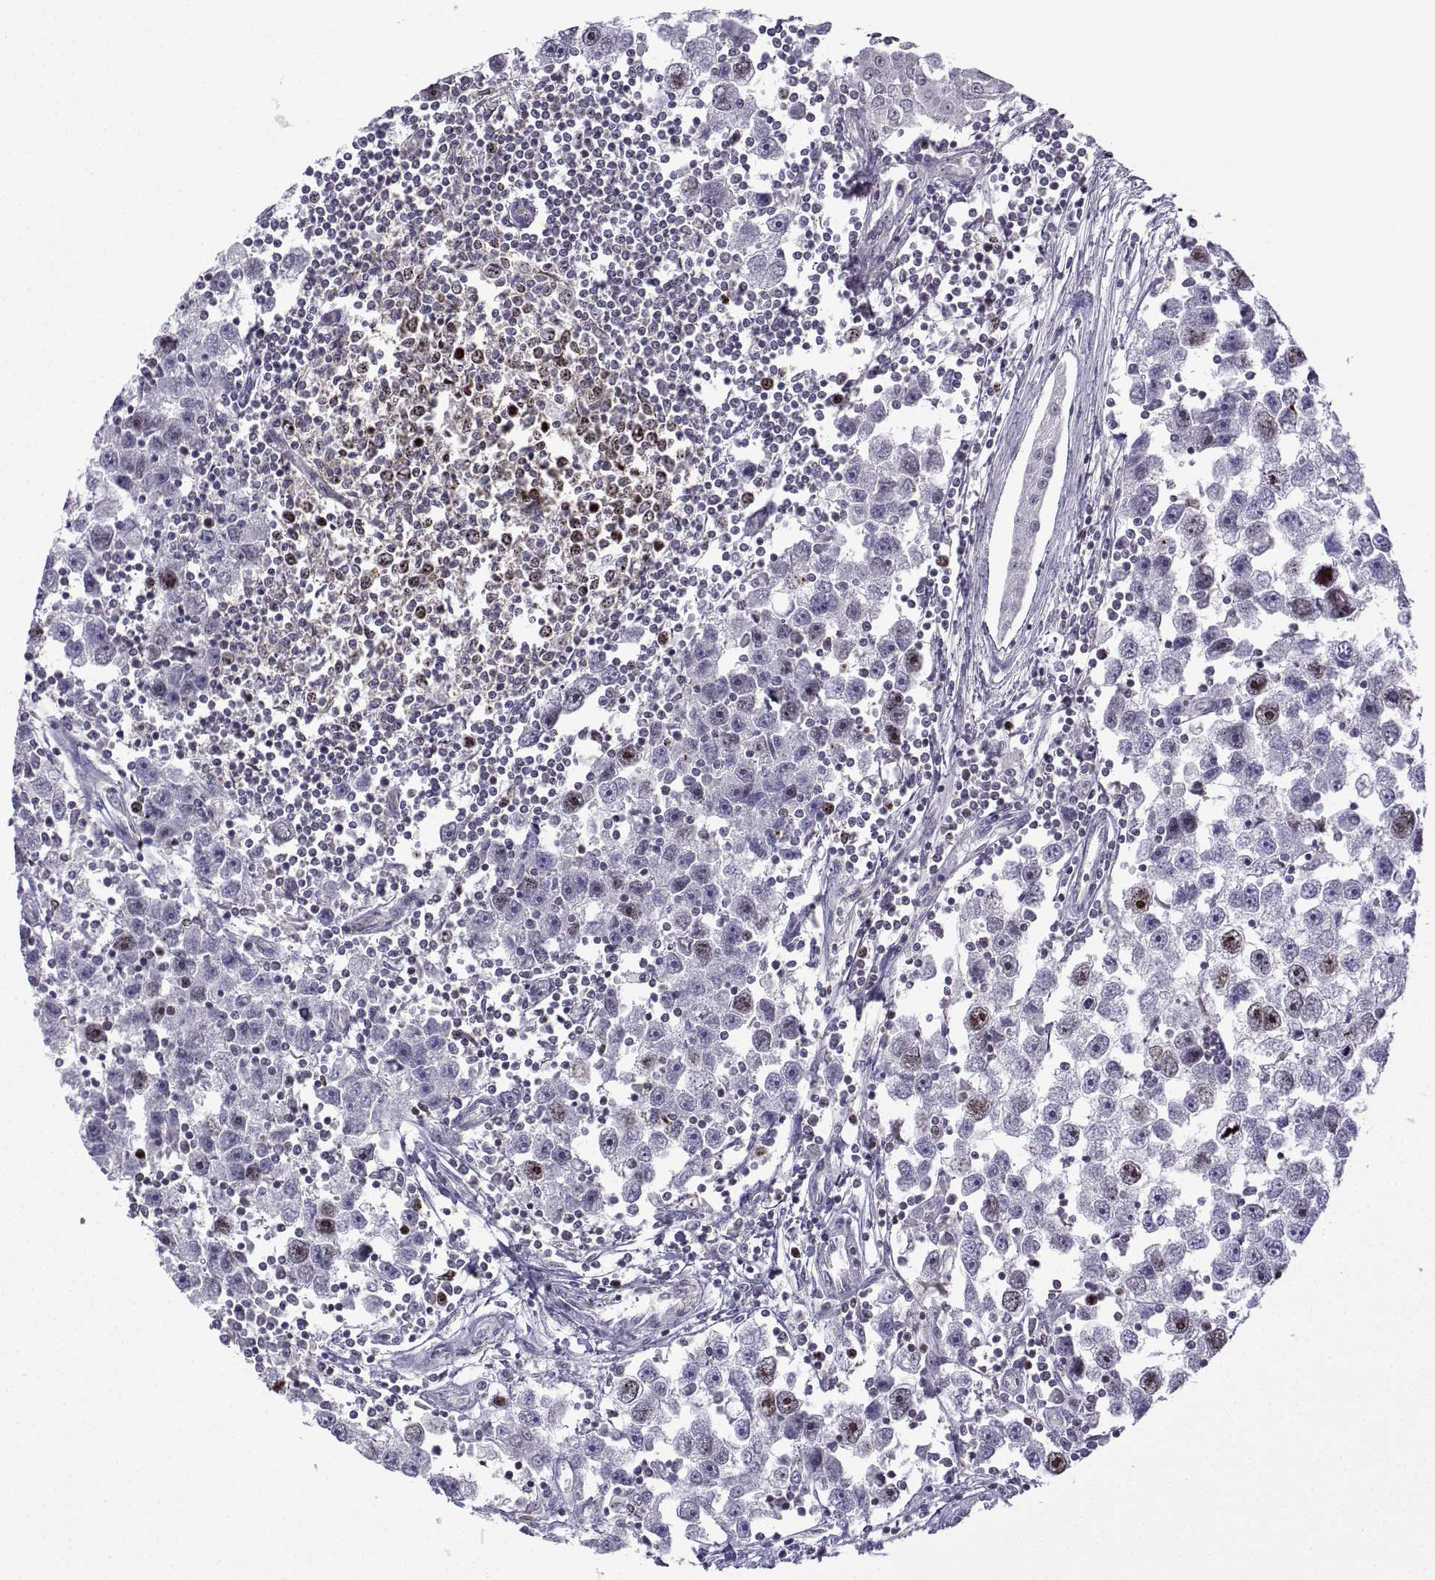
{"staining": {"intensity": "moderate", "quantity": "<25%", "location": "nuclear"}, "tissue": "testis cancer", "cell_type": "Tumor cells", "image_type": "cancer", "snomed": [{"axis": "morphology", "description": "Seminoma, NOS"}, {"axis": "topography", "description": "Testis"}], "caption": "Testis cancer stained with immunohistochemistry displays moderate nuclear staining in about <25% of tumor cells.", "gene": "INCENP", "patient": {"sex": "male", "age": 30}}